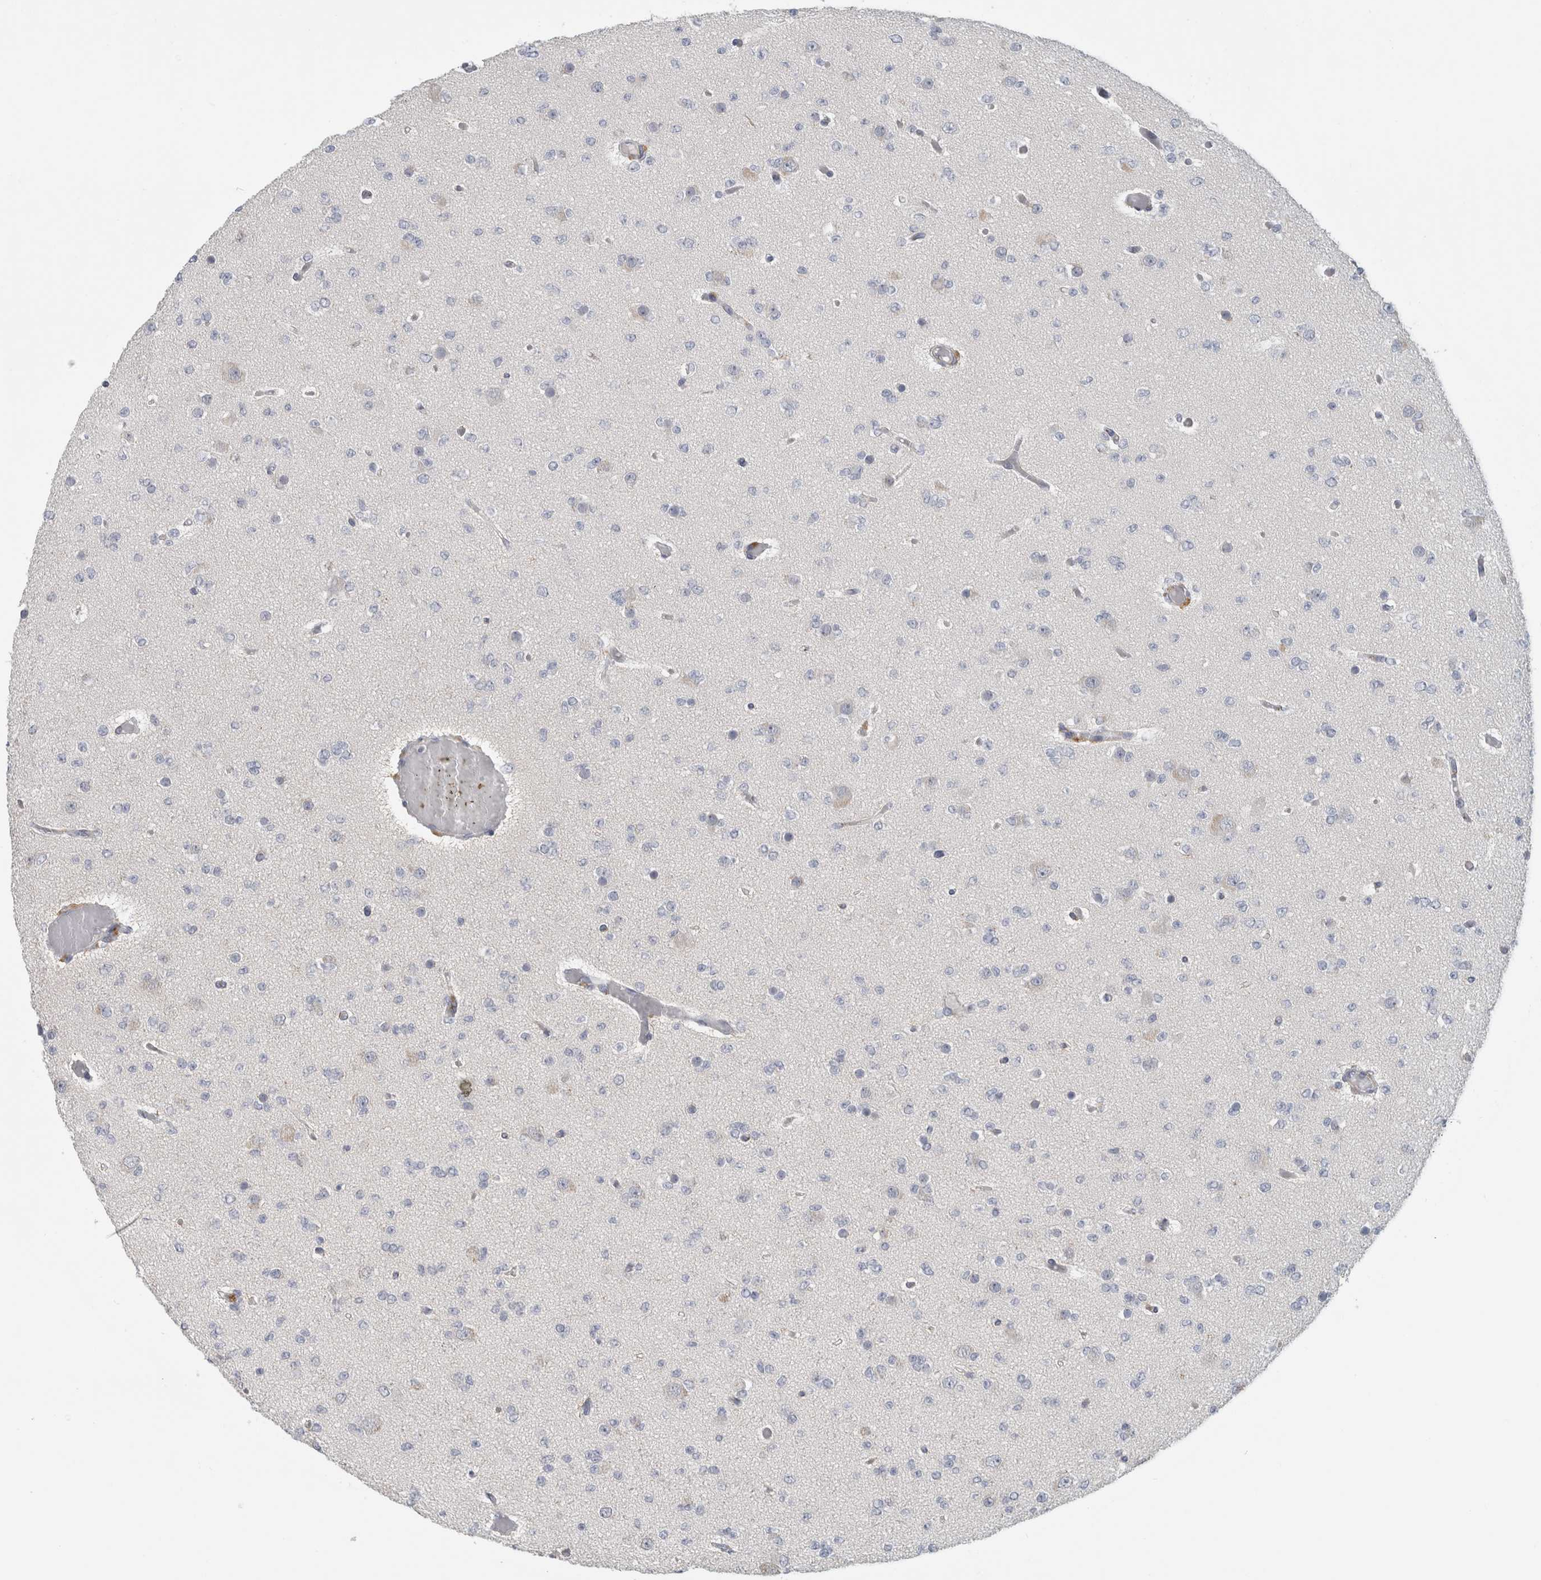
{"staining": {"intensity": "negative", "quantity": "none", "location": "none"}, "tissue": "glioma", "cell_type": "Tumor cells", "image_type": "cancer", "snomed": [{"axis": "morphology", "description": "Glioma, malignant, Low grade"}, {"axis": "topography", "description": "Brain"}], "caption": "Tumor cells show no significant protein staining in glioma. (DAB IHC visualized using brightfield microscopy, high magnification).", "gene": "MGAT1", "patient": {"sex": "female", "age": 22}}